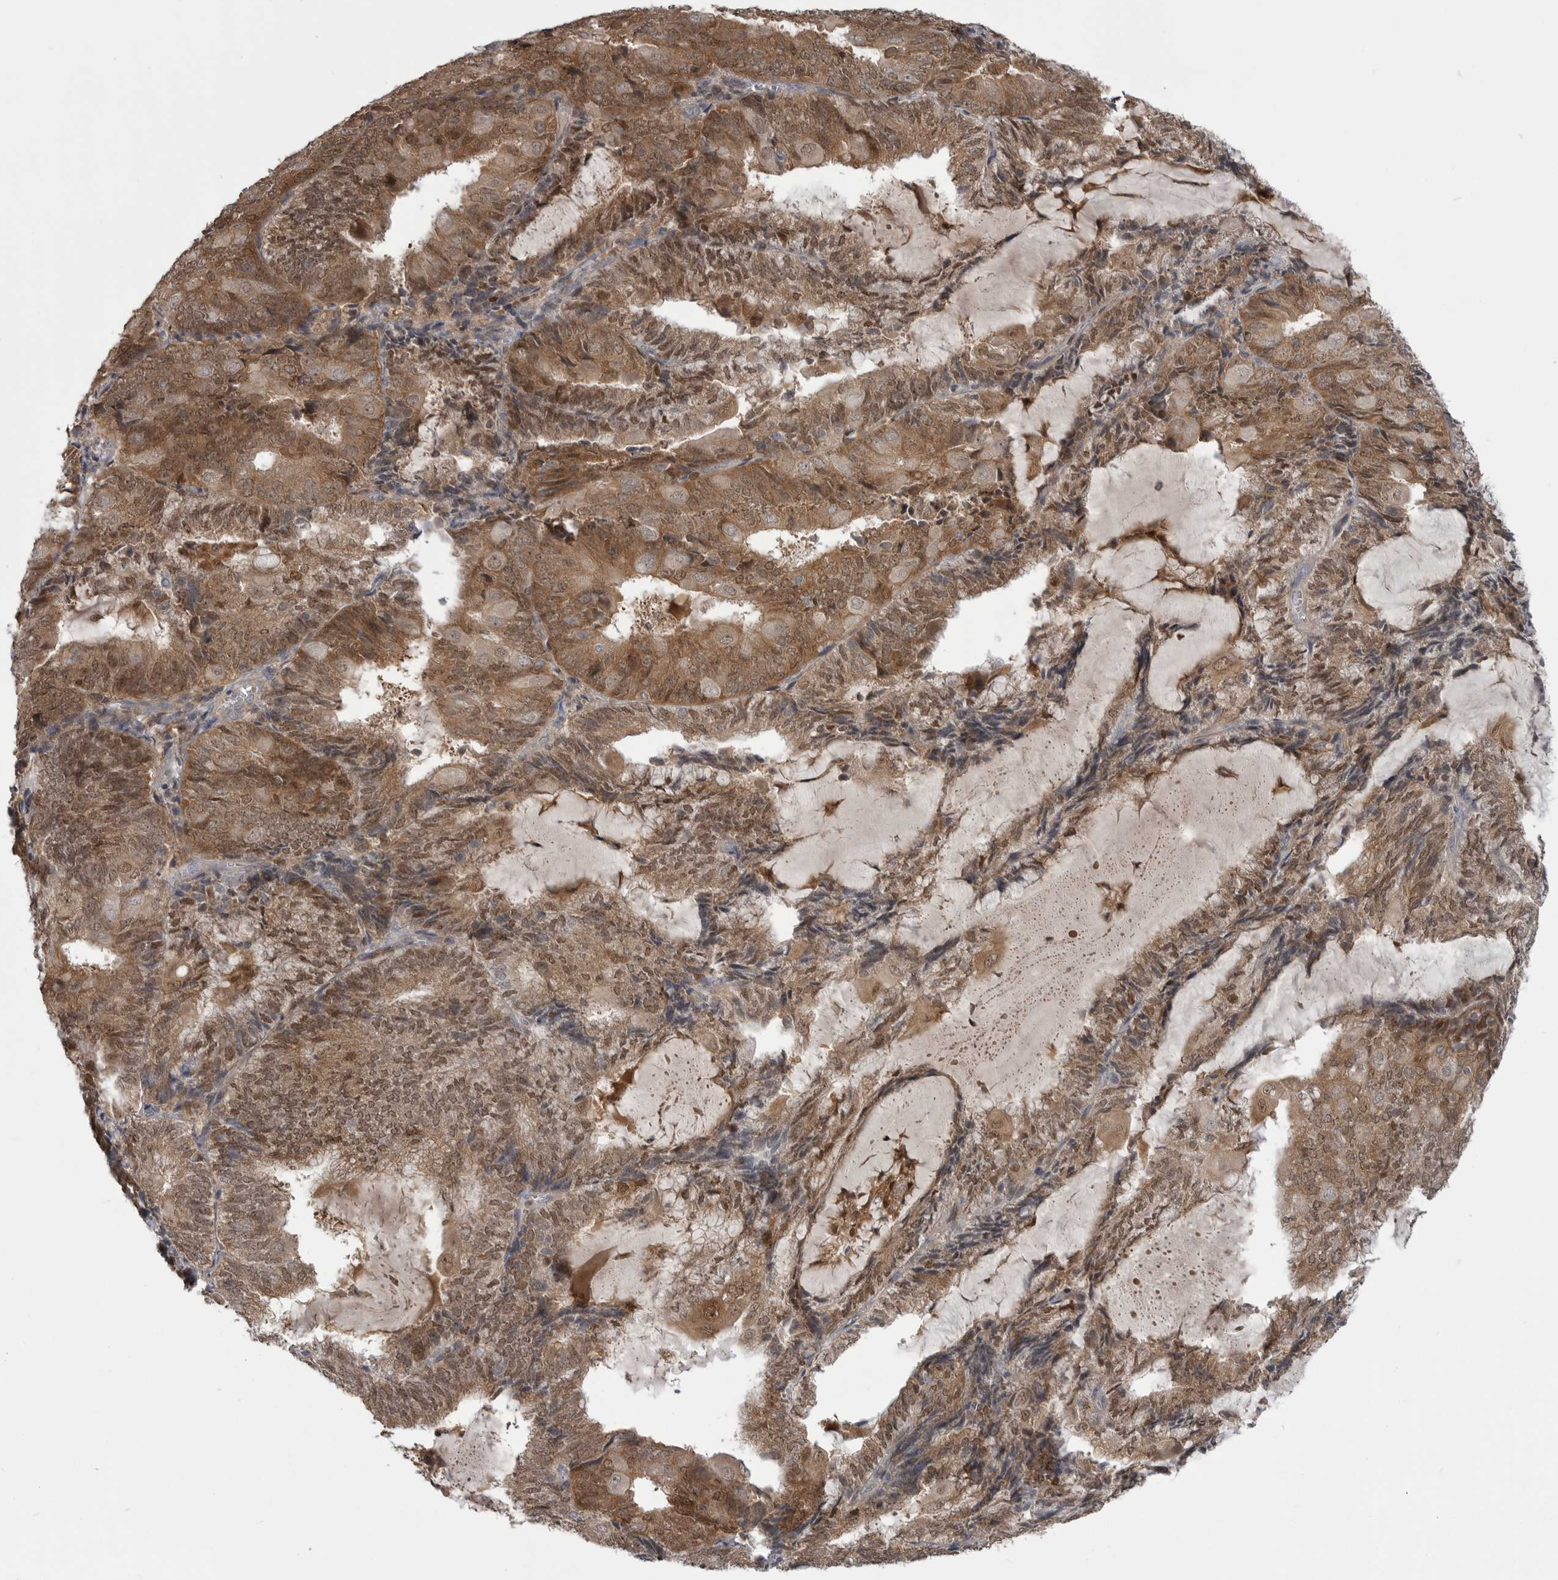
{"staining": {"intensity": "moderate", "quantity": ">75%", "location": "cytoplasmic/membranous,nuclear"}, "tissue": "endometrial cancer", "cell_type": "Tumor cells", "image_type": "cancer", "snomed": [{"axis": "morphology", "description": "Adenocarcinoma, NOS"}, {"axis": "topography", "description": "Endometrium"}], "caption": "IHC staining of endometrial cancer (adenocarcinoma), which demonstrates medium levels of moderate cytoplasmic/membranous and nuclear staining in approximately >75% of tumor cells indicating moderate cytoplasmic/membranous and nuclear protein positivity. The staining was performed using DAB (brown) for protein detection and nuclei were counterstained in hematoxylin (blue).", "gene": "MAPK13", "patient": {"sex": "female", "age": 81}}